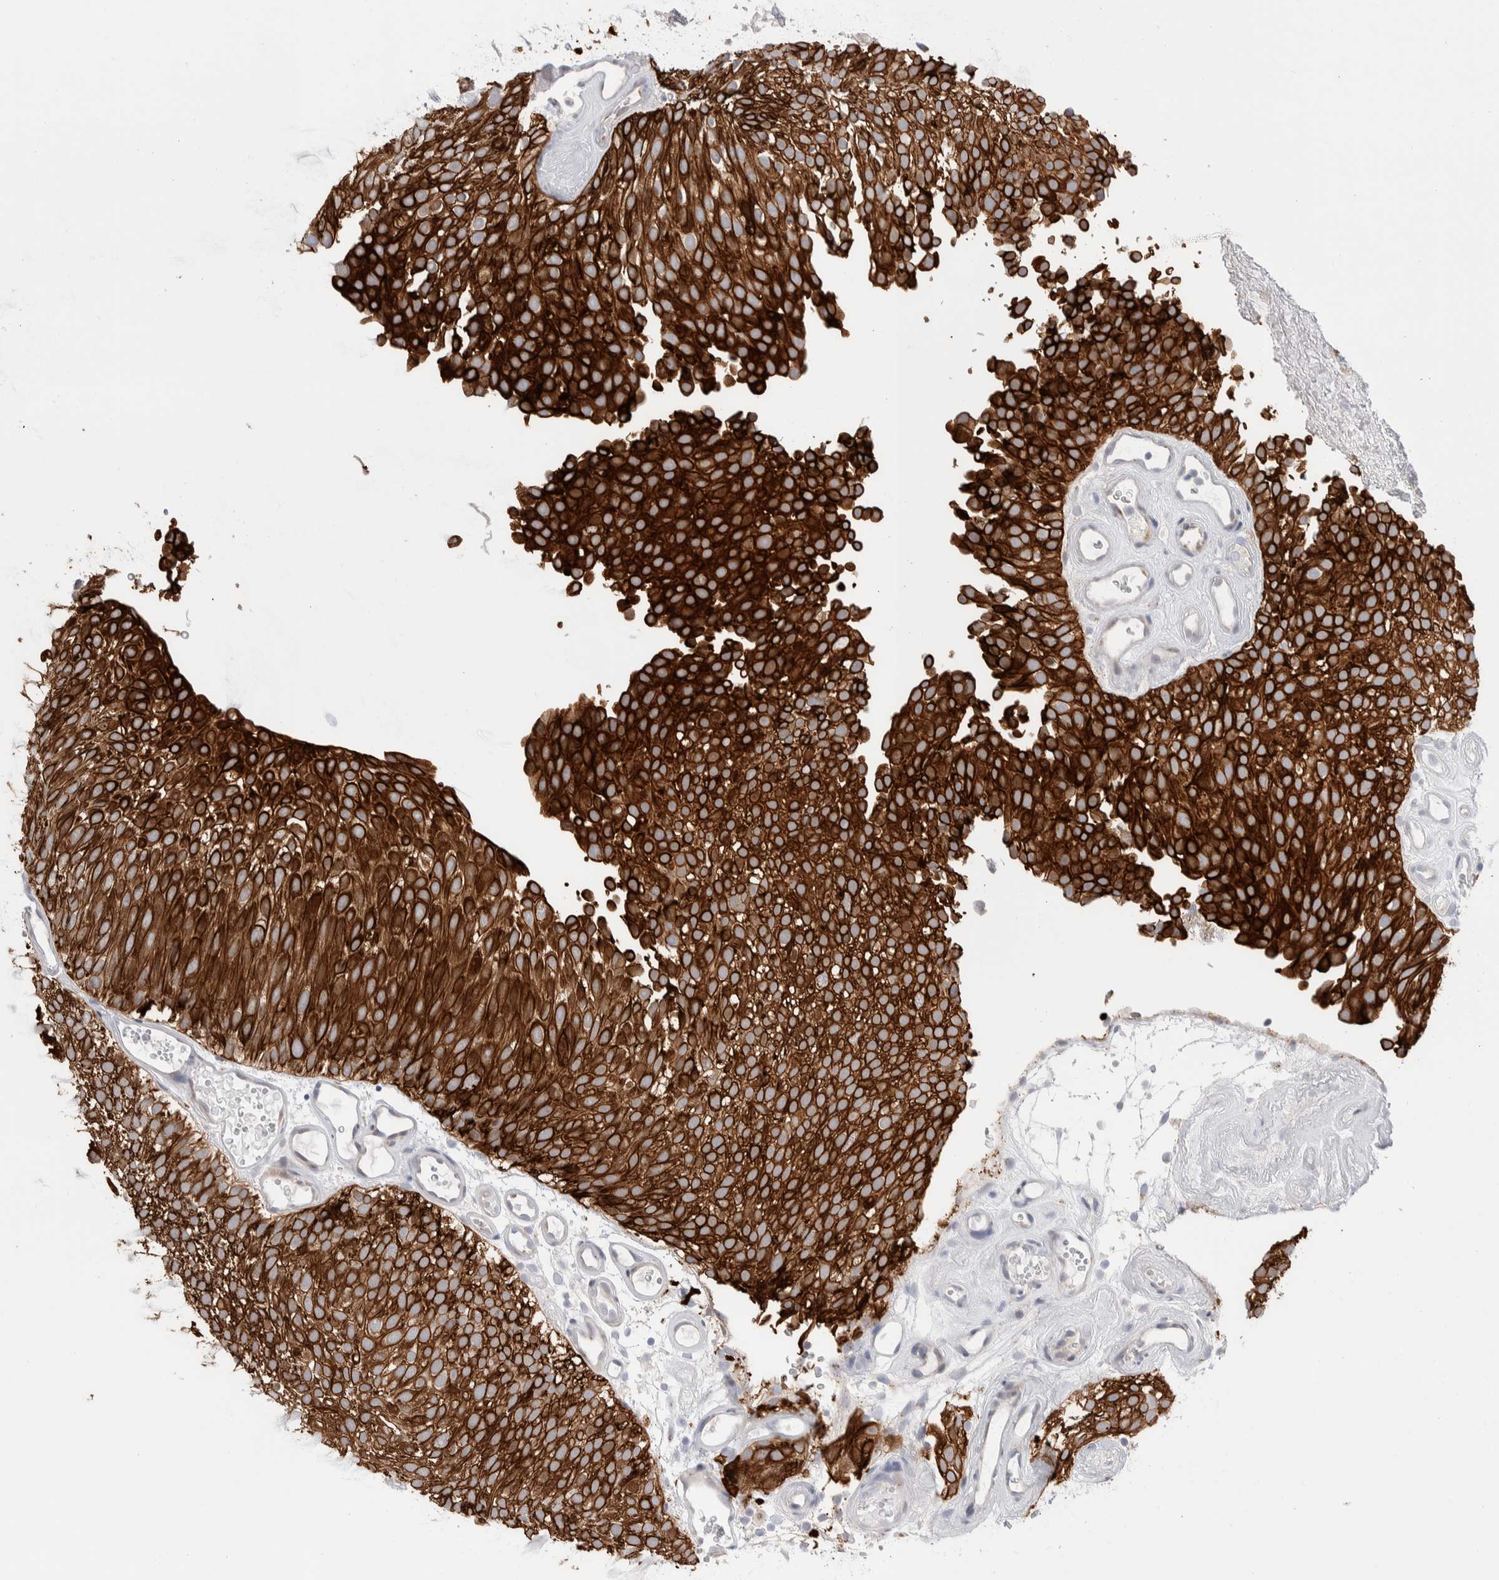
{"staining": {"intensity": "strong", "quantity": ">75%", "location": "cytoplasmic/membranous"}, "tissue": "urothelial cancer", "cell_type": "Tumor cells", "image_type": "cancer", "snomed": [{"axis": "morphology", "description": "Urothelial carcinoma, Low grade"}, {"axis": "topography", "description": "Urinary bladder"}], "caption": "A high-resolution photomicrograph shows immunohistochemistry staining of urothelial carcinoma (low-grade), which reveals strong cytoplasmic/membranous staining in about >75% of tumor cells.", "gene": "C1orf112", "patient": {"sex": "male", "age": 78}}